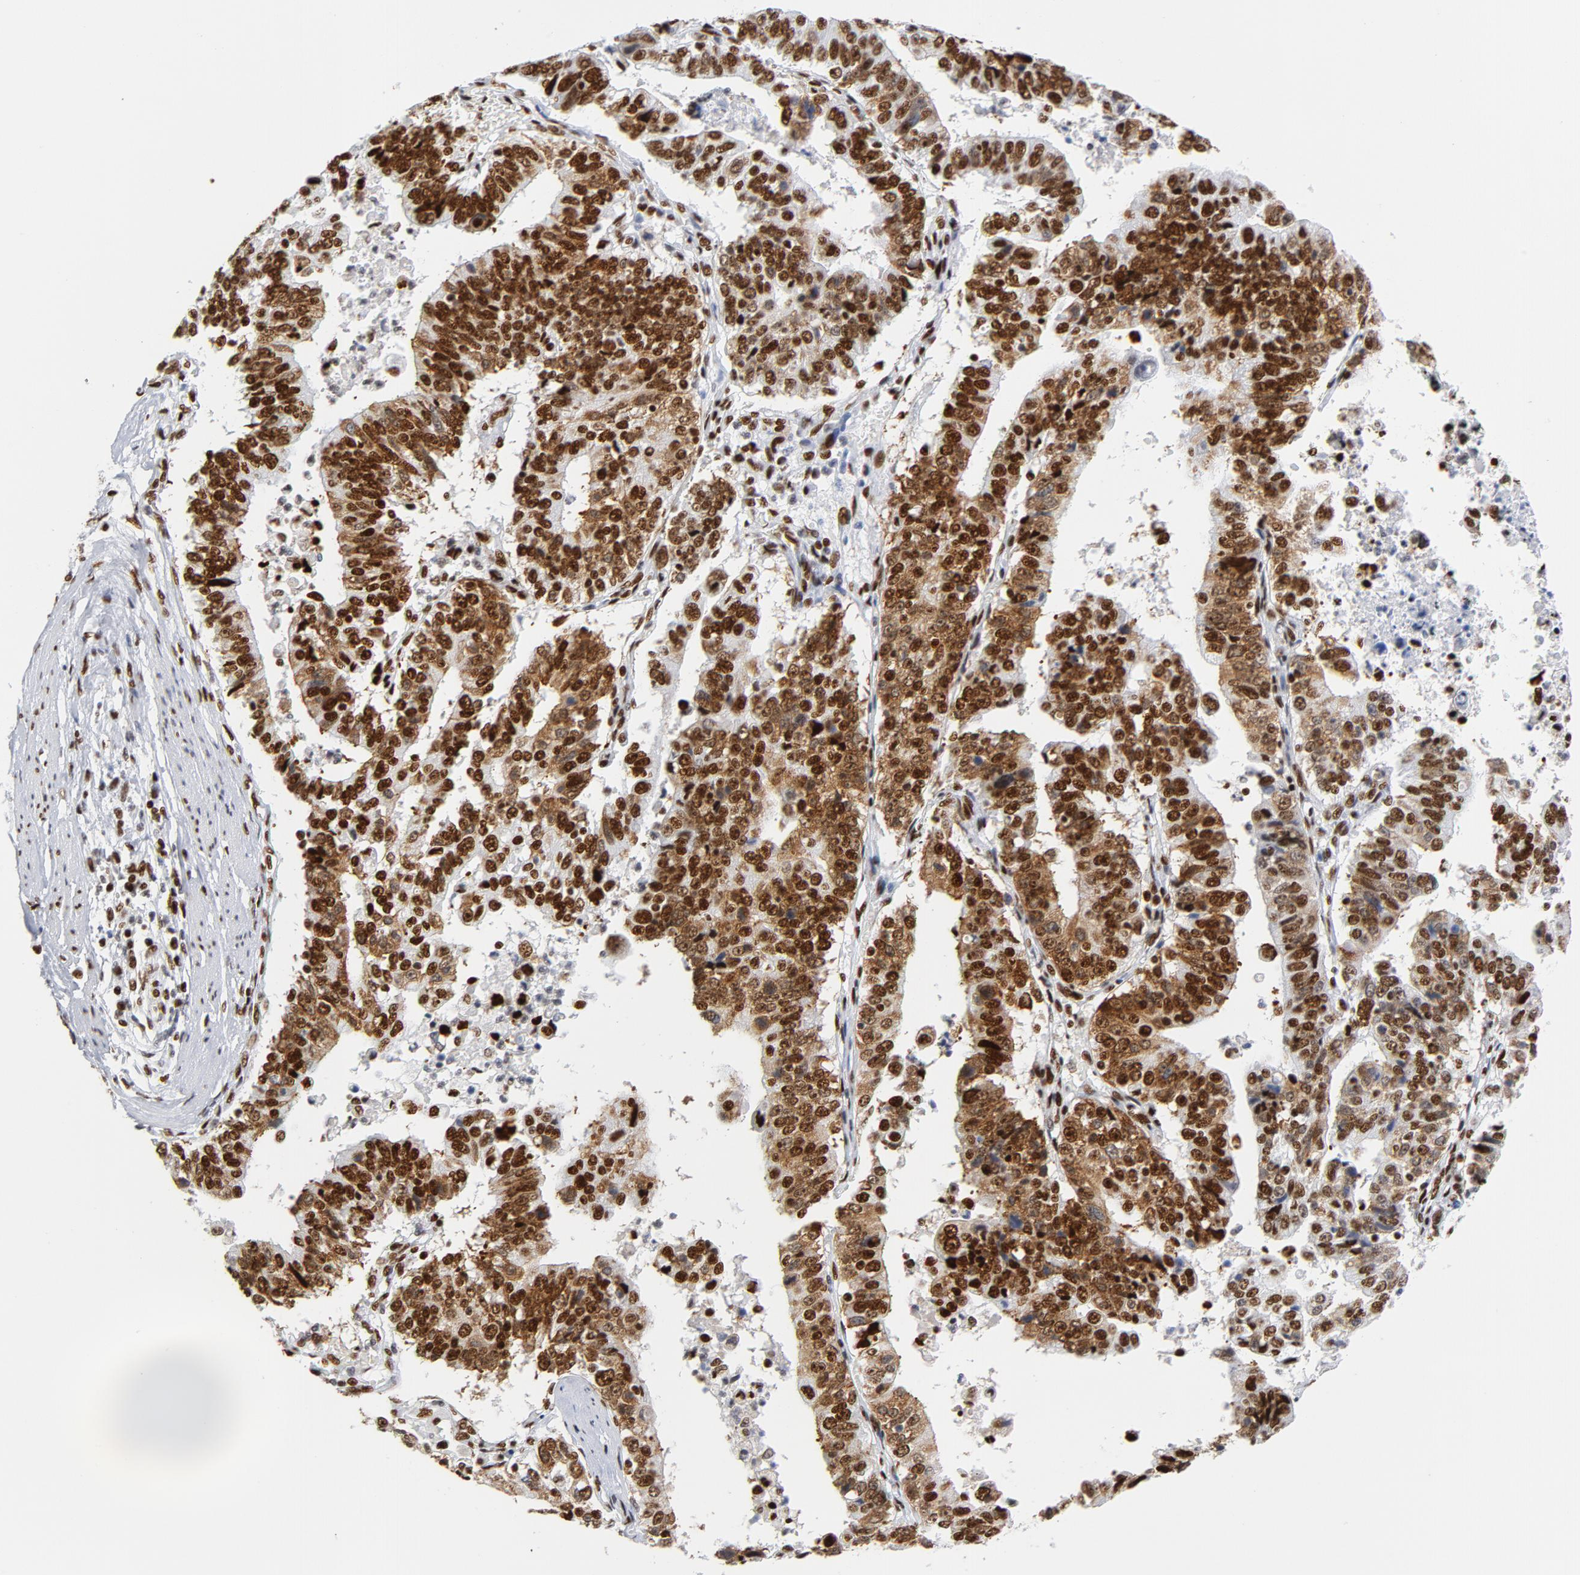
{"staining": {"intensity": "strong", "quantity": ">75%", "location": "nuclear"}, "tissue": "stomach cancer", "cell_type": "Tumor cells", "image_type": "cancer", "snomed": [{"axis": "morphology", "description": "Adenocarcinoma, NOS"}, {"axis": "topography", "description": "Stomach, upper"}], "caption": "Adenocarcinoma (stomach) tissue shows strong nuclear staining in about >75% of tumor cells", "gene": "XRCC5", "patient": {"sex": "female", "age": 50}}